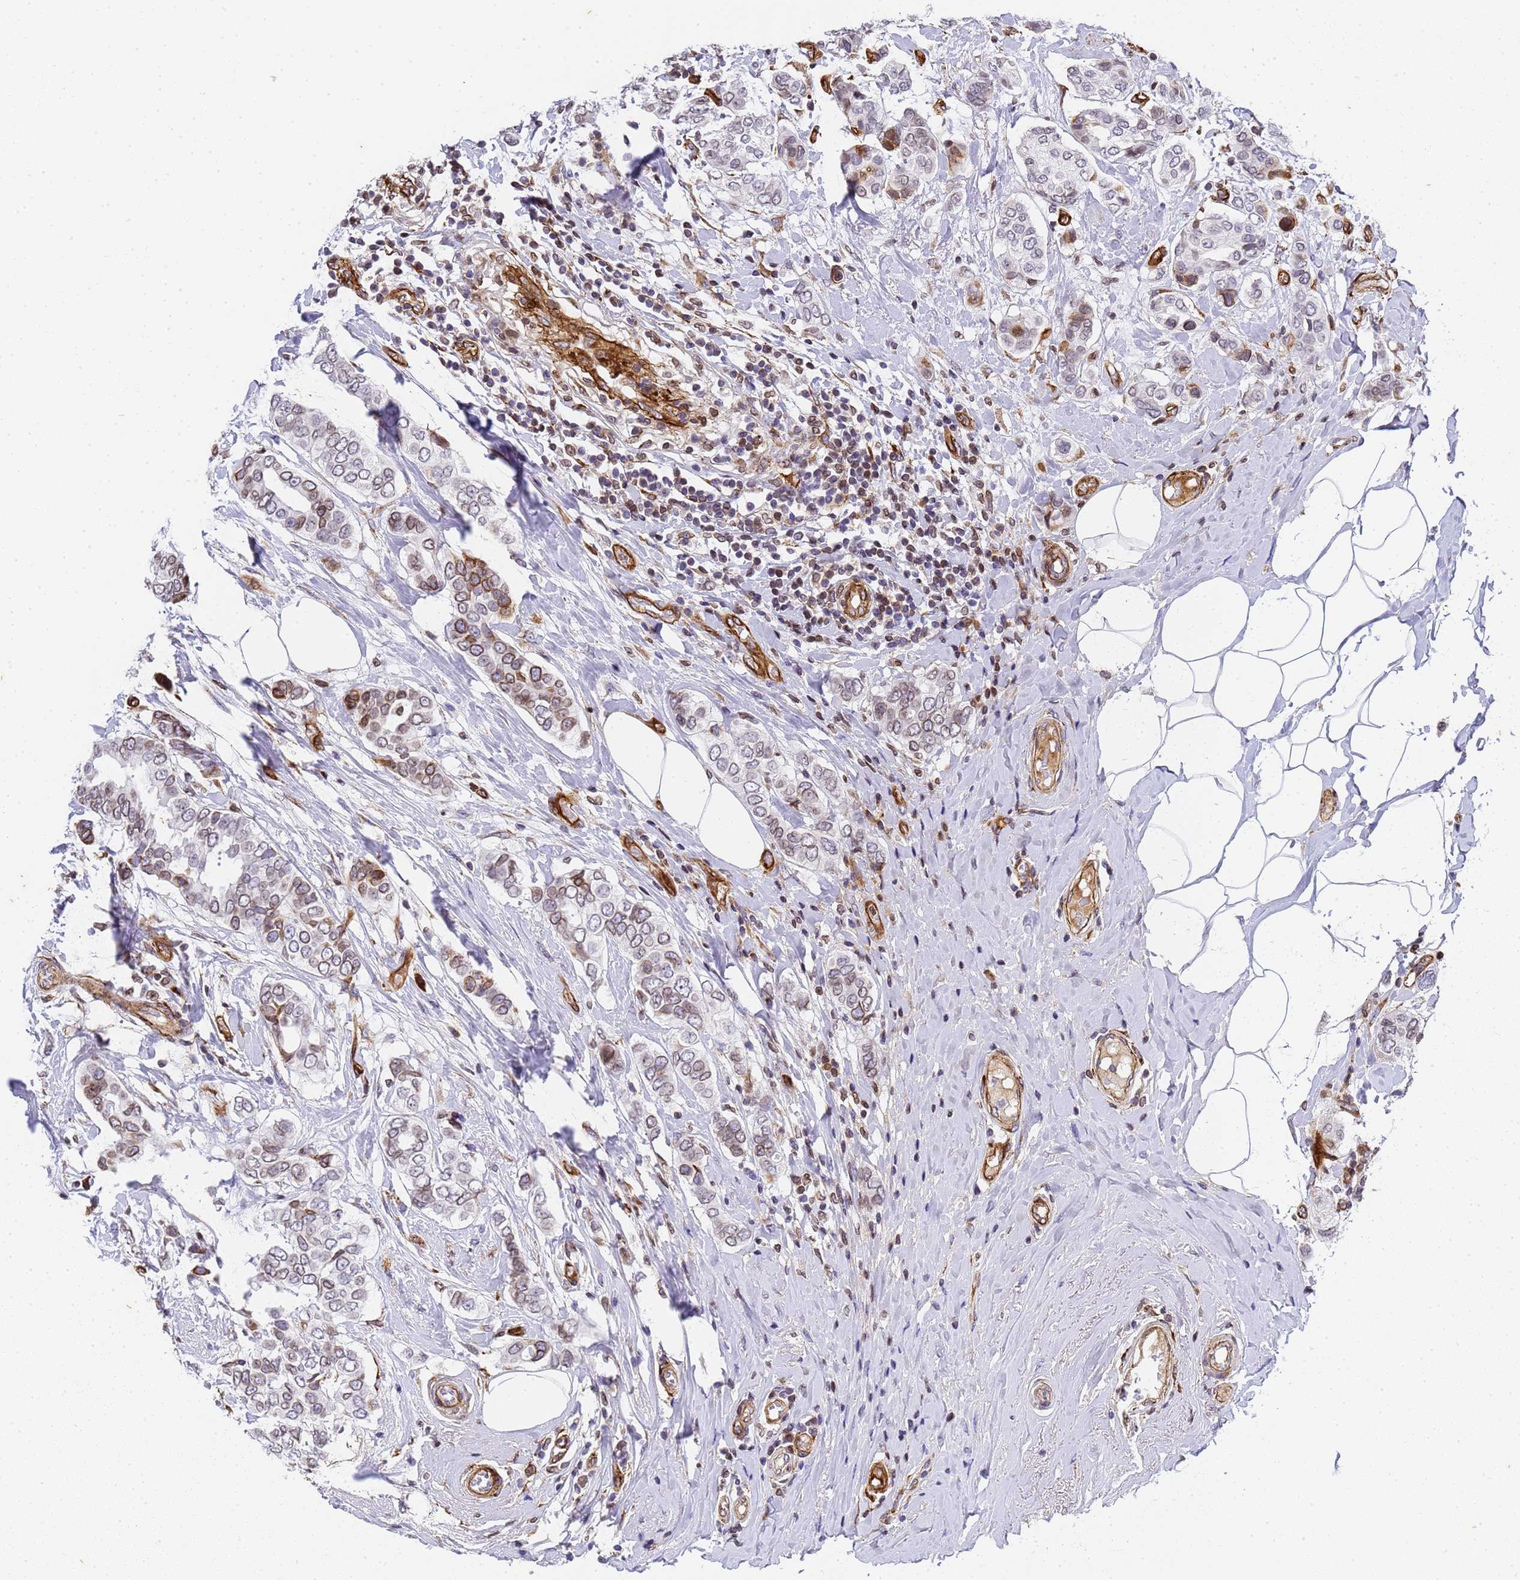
{"staining": {"intensity": "weak", "quantity": "<25%", "location": "cytoplasmic/membranous,nuclear"}, "tissue": "breast cancer", "cell_type": "Tumor cells", "image_type": "cancer", "snomed": [{"axis": "morphology", "description": "Lobular carcinoma"}, {"axis": "topography", "description": "Breast"}], "caption": "Human breast cancer stained for a protein using immunohistochemistry (IHC) demonstrates no staining in tumor cells.", "gene": "IGFBP7", "patient": {"sex": "female", "age": 51}}